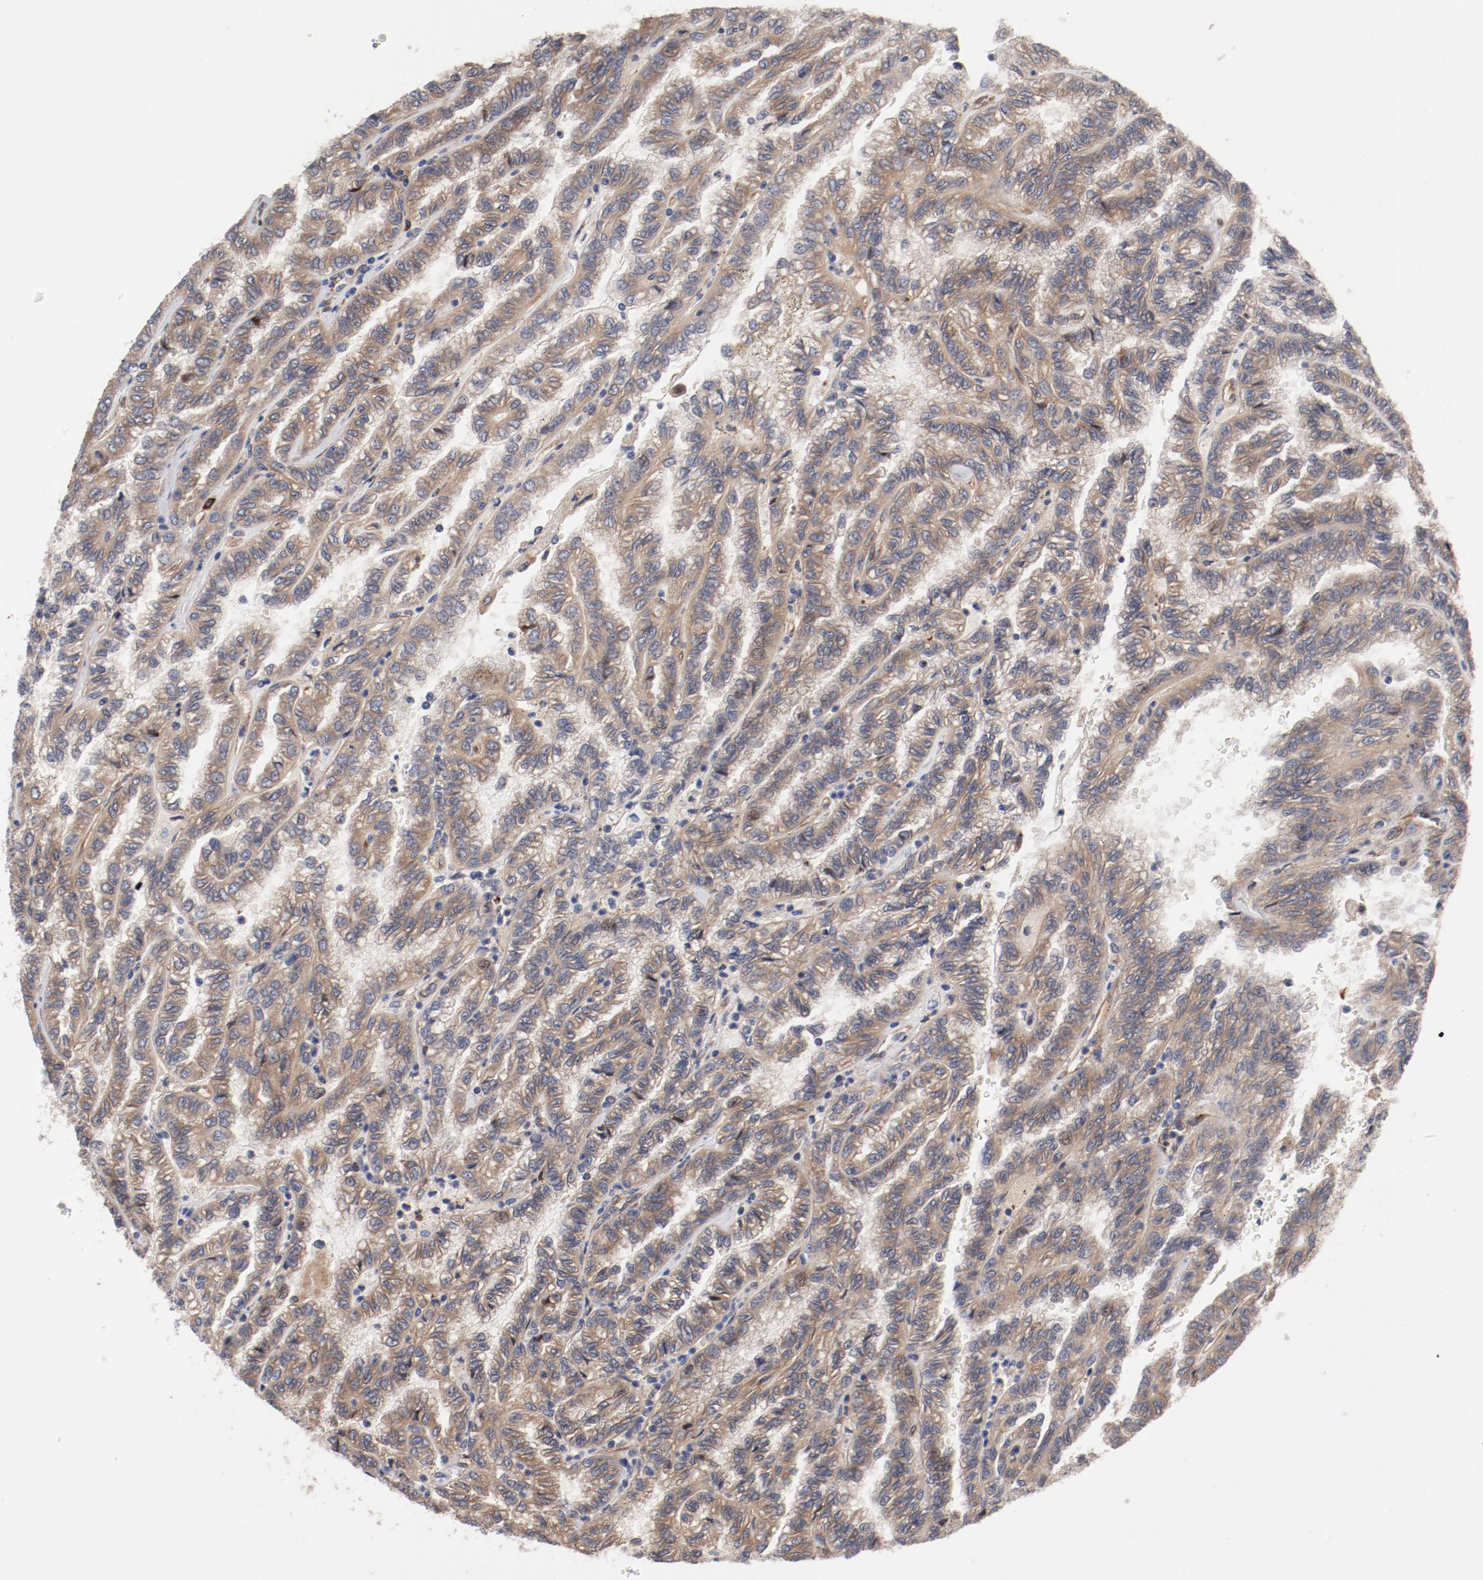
{"staining": {"intensity": "moderate", "quantity": ">75%", "location": "cytoplasmic/membranous"}, "tissue": "renal cancer", "cell_type": "Tumor cells", "image_type": "cancer", "snomed": [{"axis": "morphology", "description": "Inflammation, NOS"}, {"axis": "morphology", "description": "Adenocarcinoma, NOS"}, {"axis": "topography", "description": "Kidney"}], "caption": "Immunohistochemistry (IHC) image of human renal adenocarcinoma stained for a protein (brown), which exhibits medium levels of moderate cytoplasmic/membranous expression in about >75% of tumor cells.", "gene": "PITPNM2", "patient": {"sex": "male", "age": 68}}